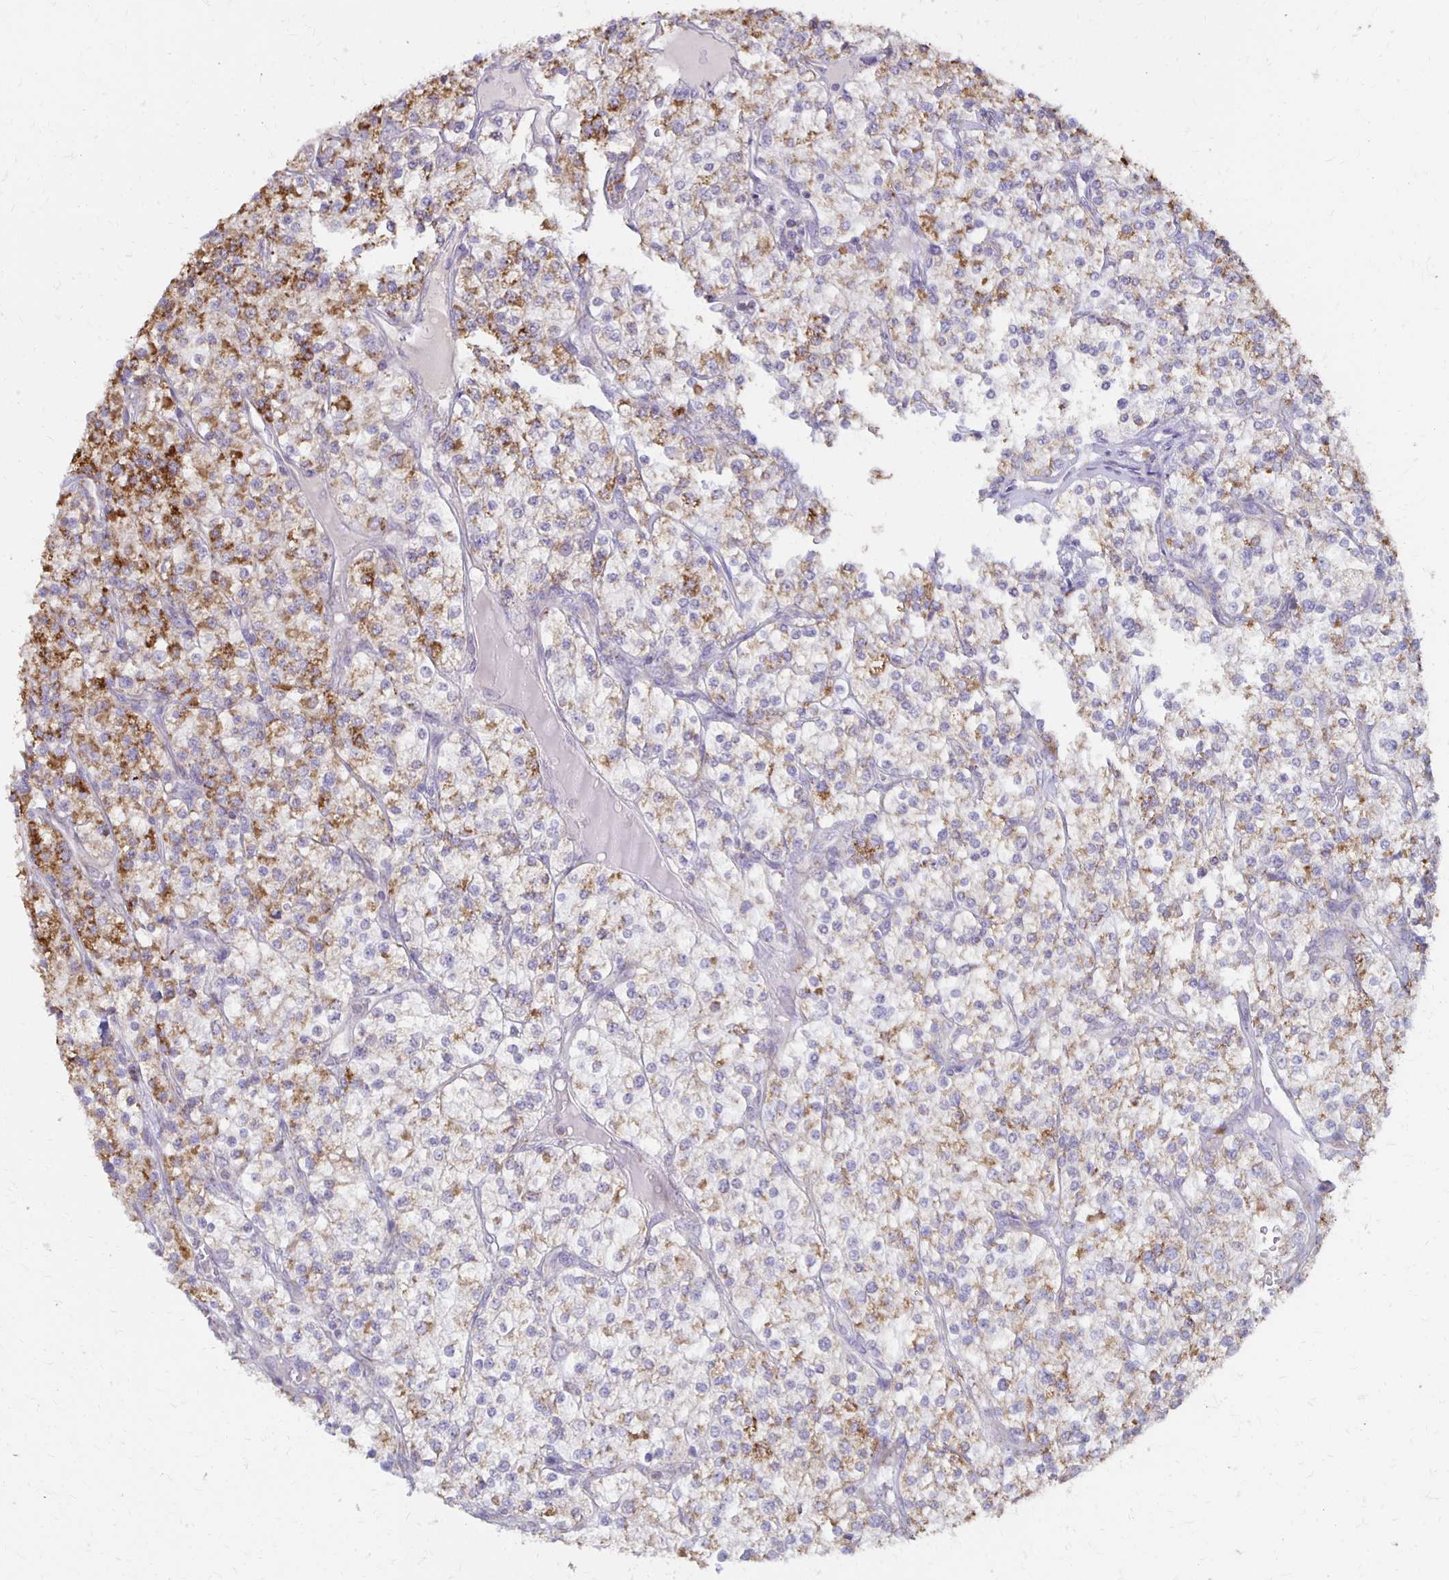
{"staining": {"intensity": "moderate", "quantity": "25%-75%", "location": "cytoplasmic/membranous"}, "tissue": "renal cancer", "cell_type": "Tumor cells", "image_type": "cancer", "snomed": [{"axis": "morphology", "description": "Adenocarcinoma, NOS"}, {"axis": "topography", "description": "Kidney"}], "caption": "A brown stain shows moderate cytoplasmic/membranous expression of a protein in human adenocarcinoma (renal) tumor cells.", "gene": "IER3", "patient": {"sex": "male", "age": 80}}